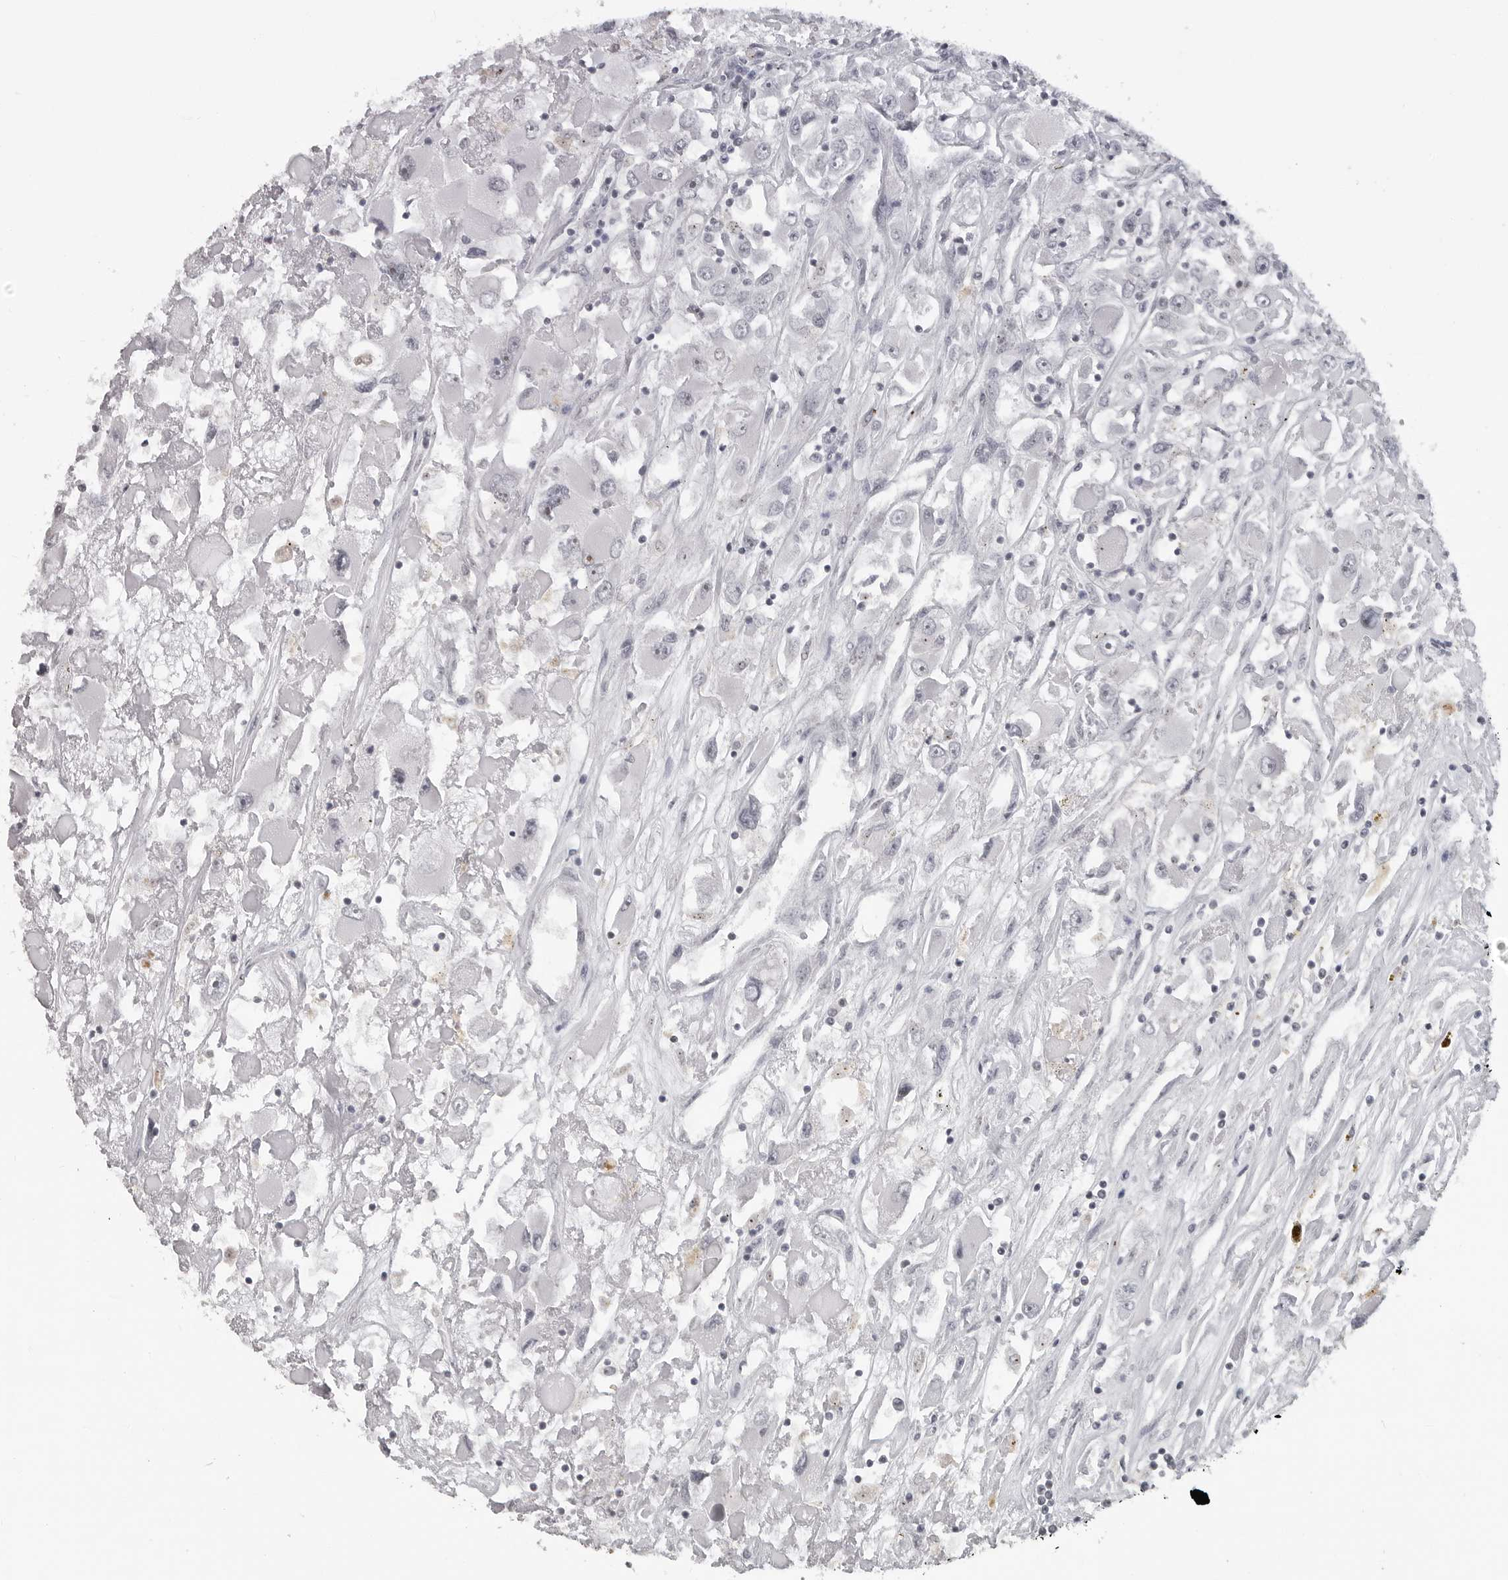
{"staining": {"intensity": "negative", "quantity": "none", "location": "none"}, "tissue": "renal cancer", "cell_type": "Tumor cells", "image_type": "cancer", "snomed": [{"axis": "morphology", "description": "Adenocarcinoma, NOS"}, {"axis": "topography", "description": "Kidney"}], "caption": "Tumor cells show no significant positivity in renal adenocarcinoma. The staining was performed using DAB to visualize the protein expression in brown, while the nuclei were stained in blue with hematoxylin (Magnification: 20x).", "gene": "DDX54", "patient": {"sex": "female", "age": 52}}